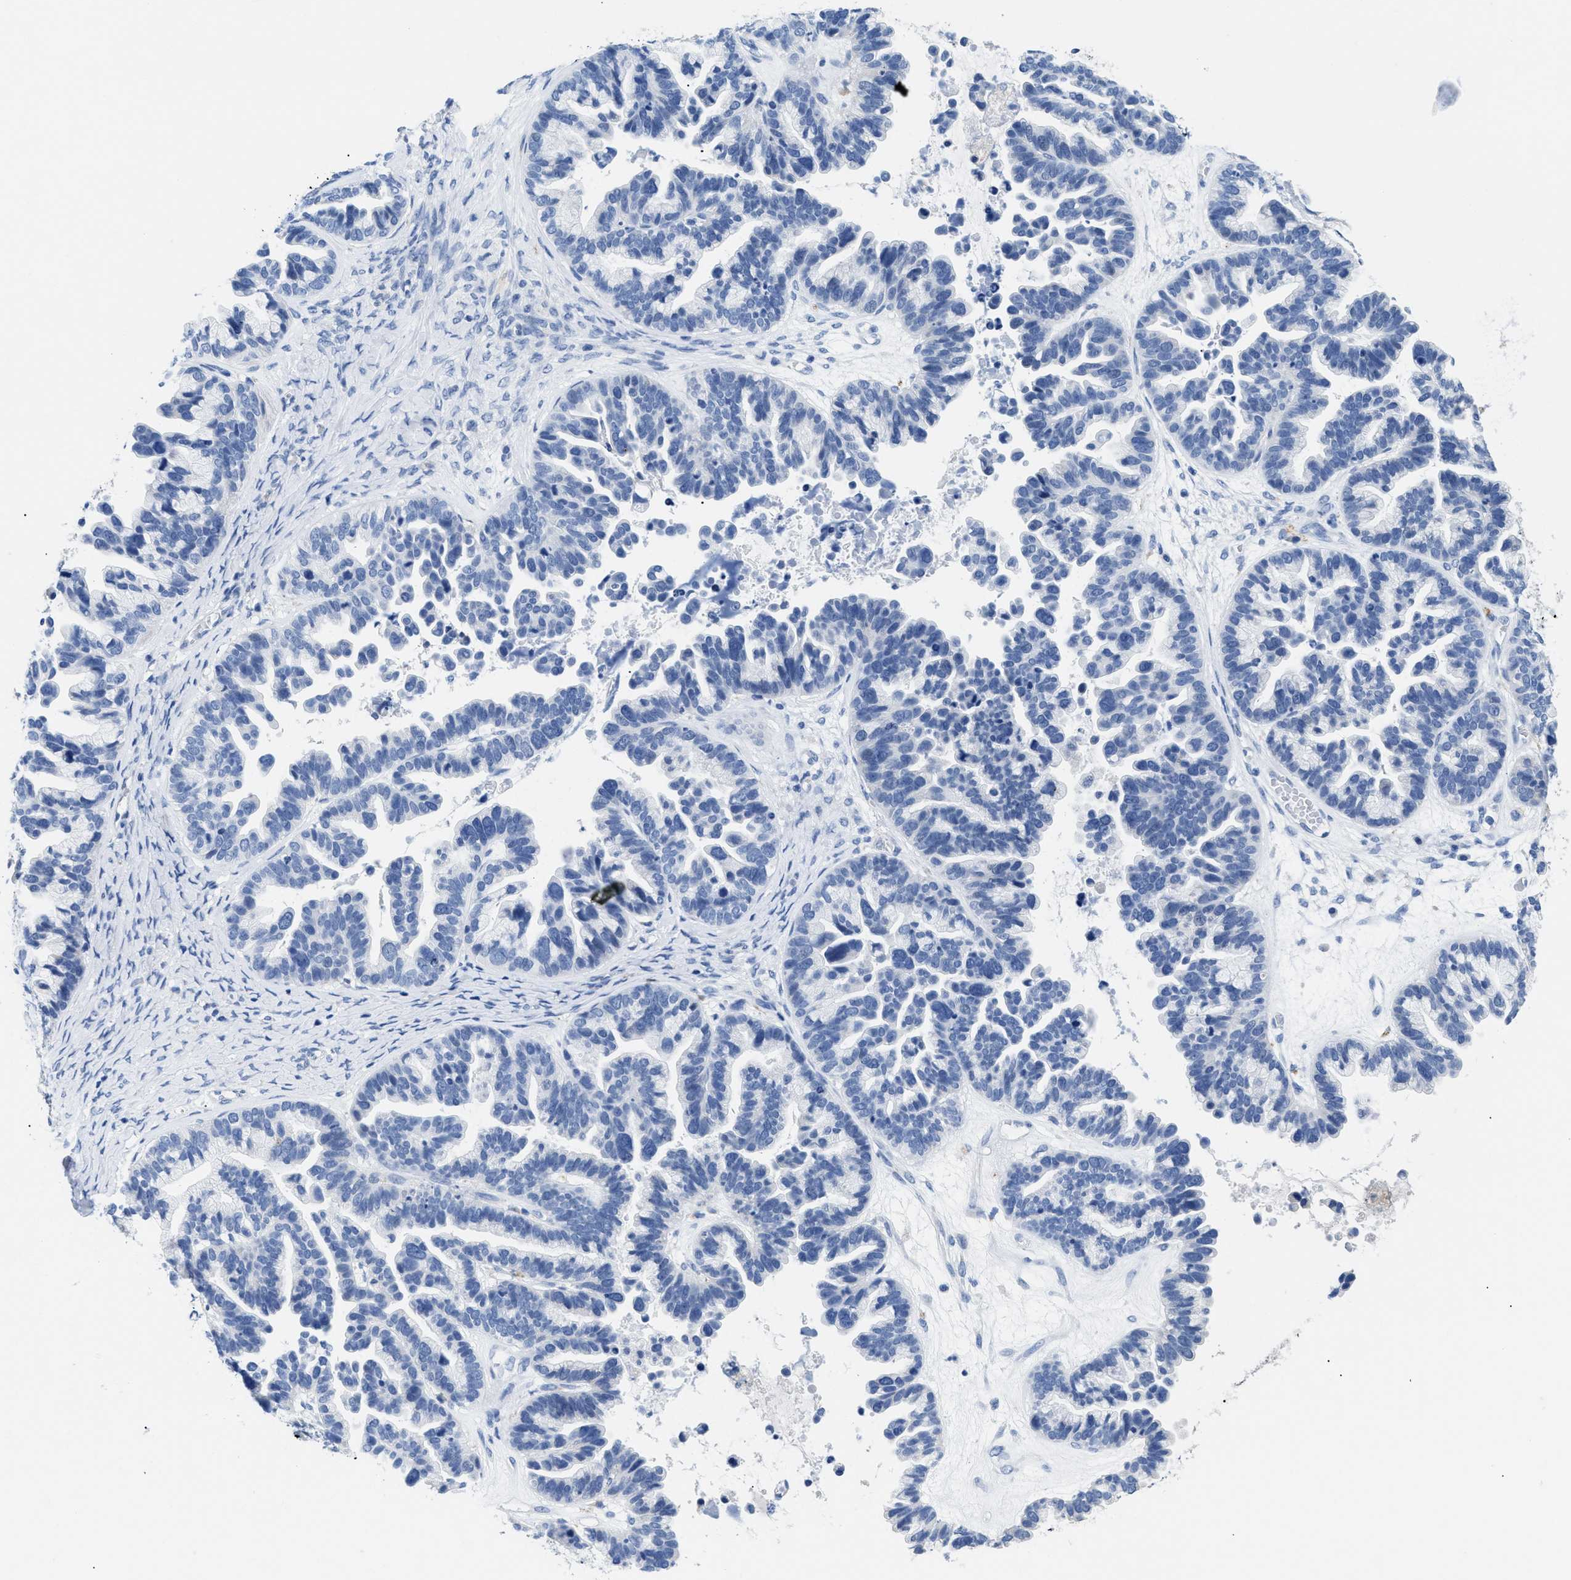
{"staining": {"intensity": "negative", "quantity": "none", "location": "none"}, "tissue": "ovarian cancer", "cell_type": "Tumor cells", "image_type": "cancer", "snomed": [{"axis": "morphology", "description": "Cystadenocarcinoma, serous, NOS"}, {"axis": "topography", "description": "Ovary"}], "caption": "Immunohistochemistry photomicrograph of neoplastic tissue: serous cystadenocarcinoma (ovarian) stained with DAB (3,3'-diaminobenzidine) displays no significant protein staining in tumor cells.", "gene": "APOBEC2", "patient": {"sex": "female", "age": 56}}